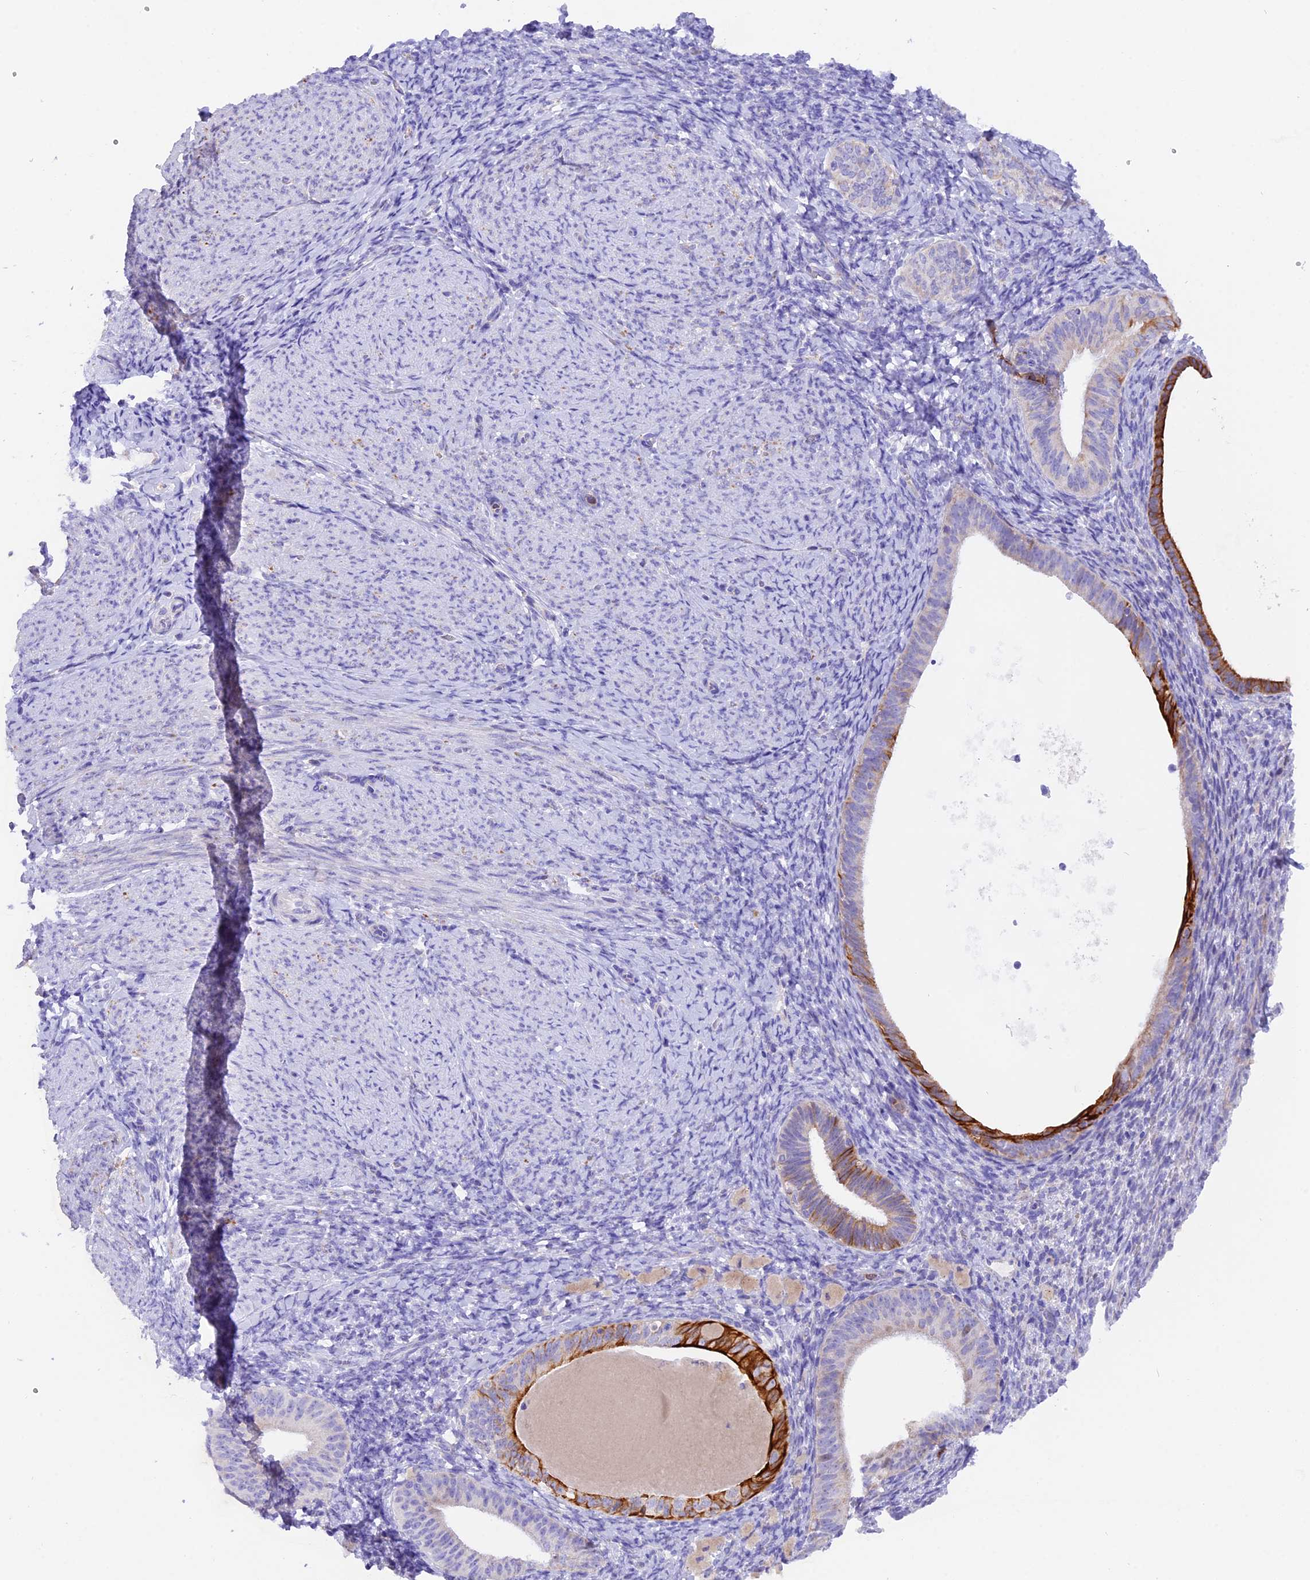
{"staining": {"intensity": "negative", "quantity": "none", "location": "none"}, "tissue": "endometrium", "cell_type": "Cells in endometrial stroma", "image_type": "normal", "snomed": [{"axis": "morphology", "description": "Normal tissue, NOS"}, {"axis": "topography", "description": "Endometrium"}], "caption": "Immunohistochemical staining of unremarkable endometrium shows no significant staining in cells in endometrial stroma.", "gene": "PKIA", "patient": {"sex": "female", "age": 65}}